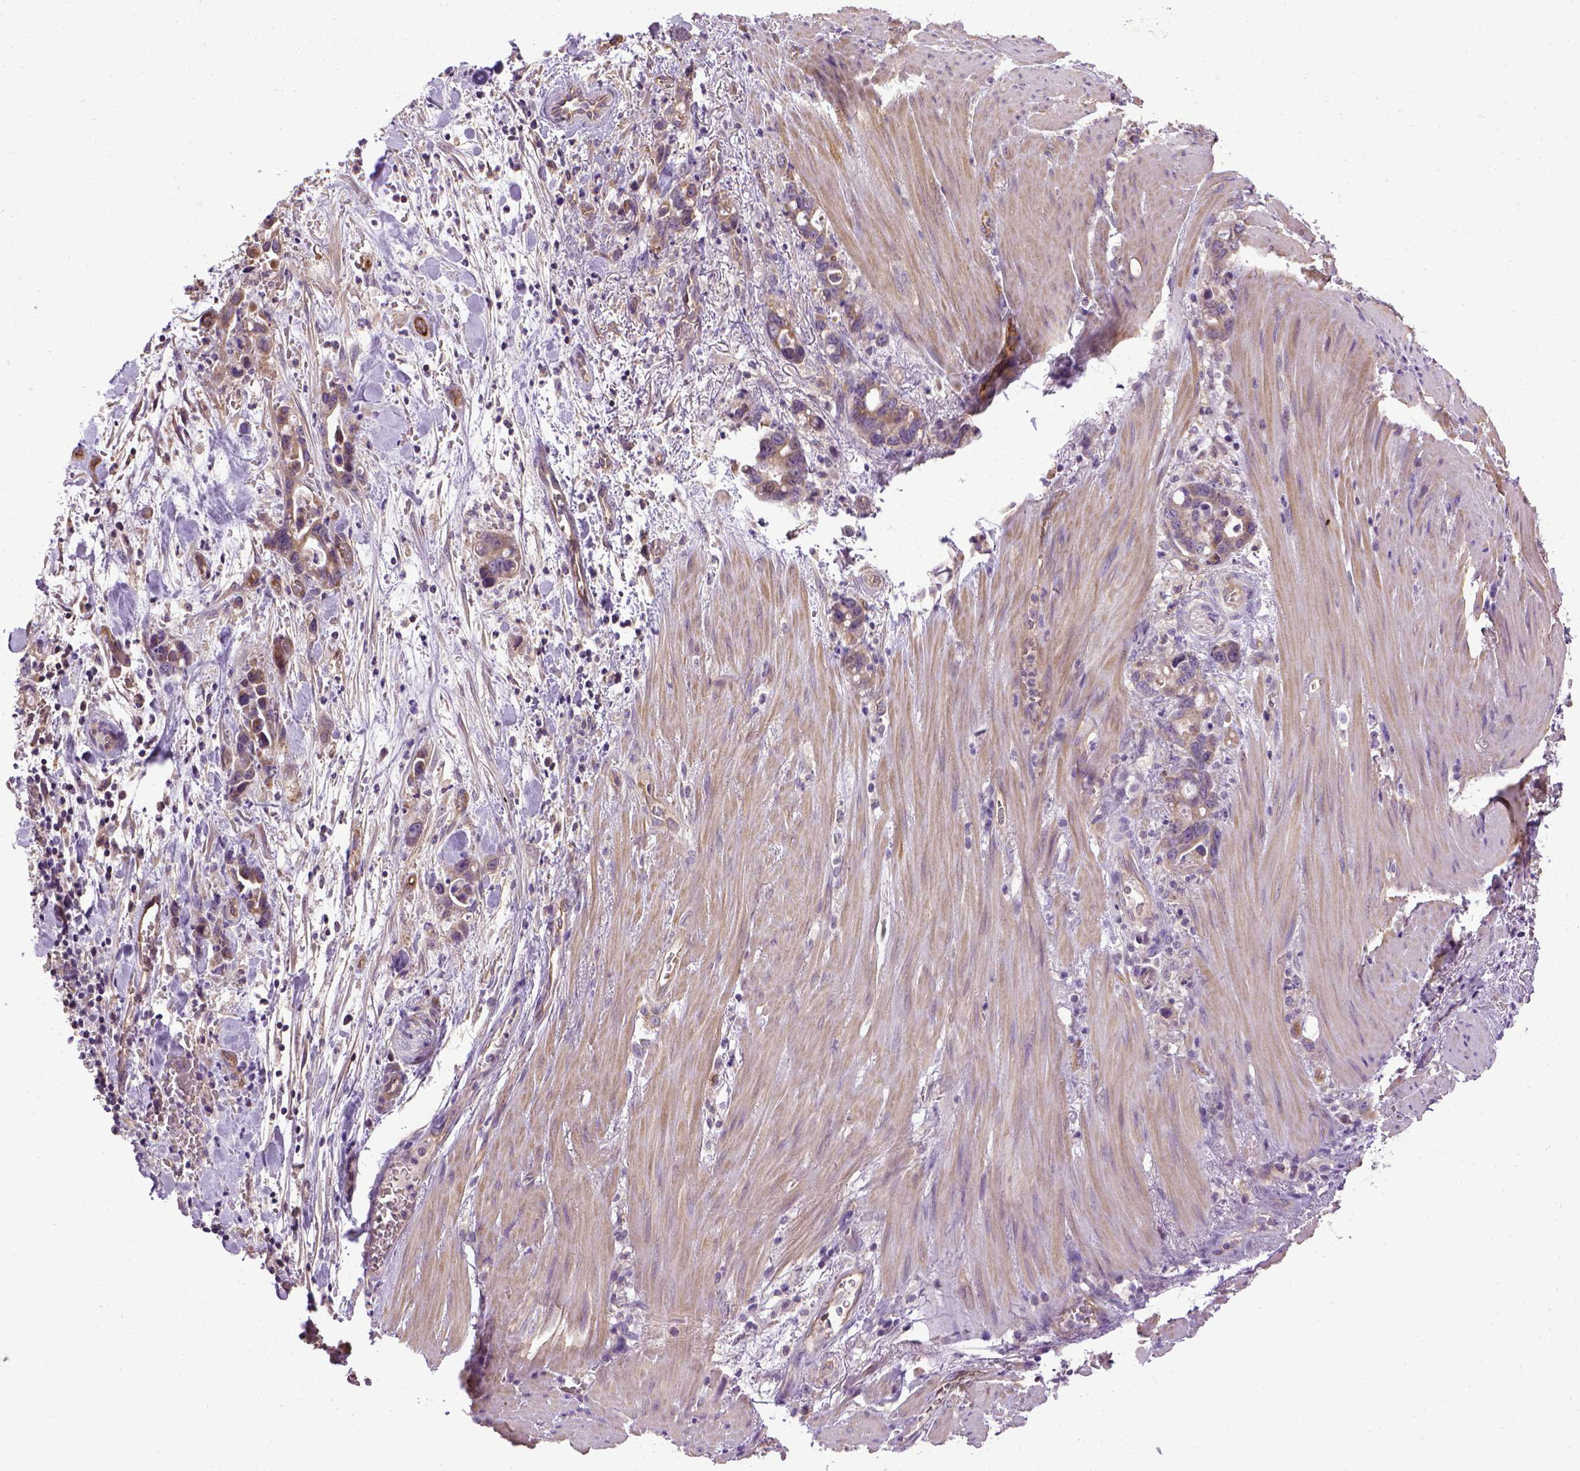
{"staining": {"intensity": "moderate", "quantity": ">75%", "location": "cytoplasmic/membranous"}, "tissue": "stomach cancer", "cell_type": "Tumor cells", "image_type": "cancer", "snomed": [{"axis": "morphology", "description": "Normal tissue, NOS"}, {"axis": "morphology", "description": "Adenocarcinoma, NOS"}, {"axis": "topography", "description": "Esophagus"}, {"axis": "topography", "description": "Stomach, upper"}], "caption": "Tumor cells exhibit medium levels of moderate cytoplasmic/membranous expression in about >75% of cells in stomach adenocarcinoma.", "gene": "ENG", "patient": {"sex": "male", "age": 74}}